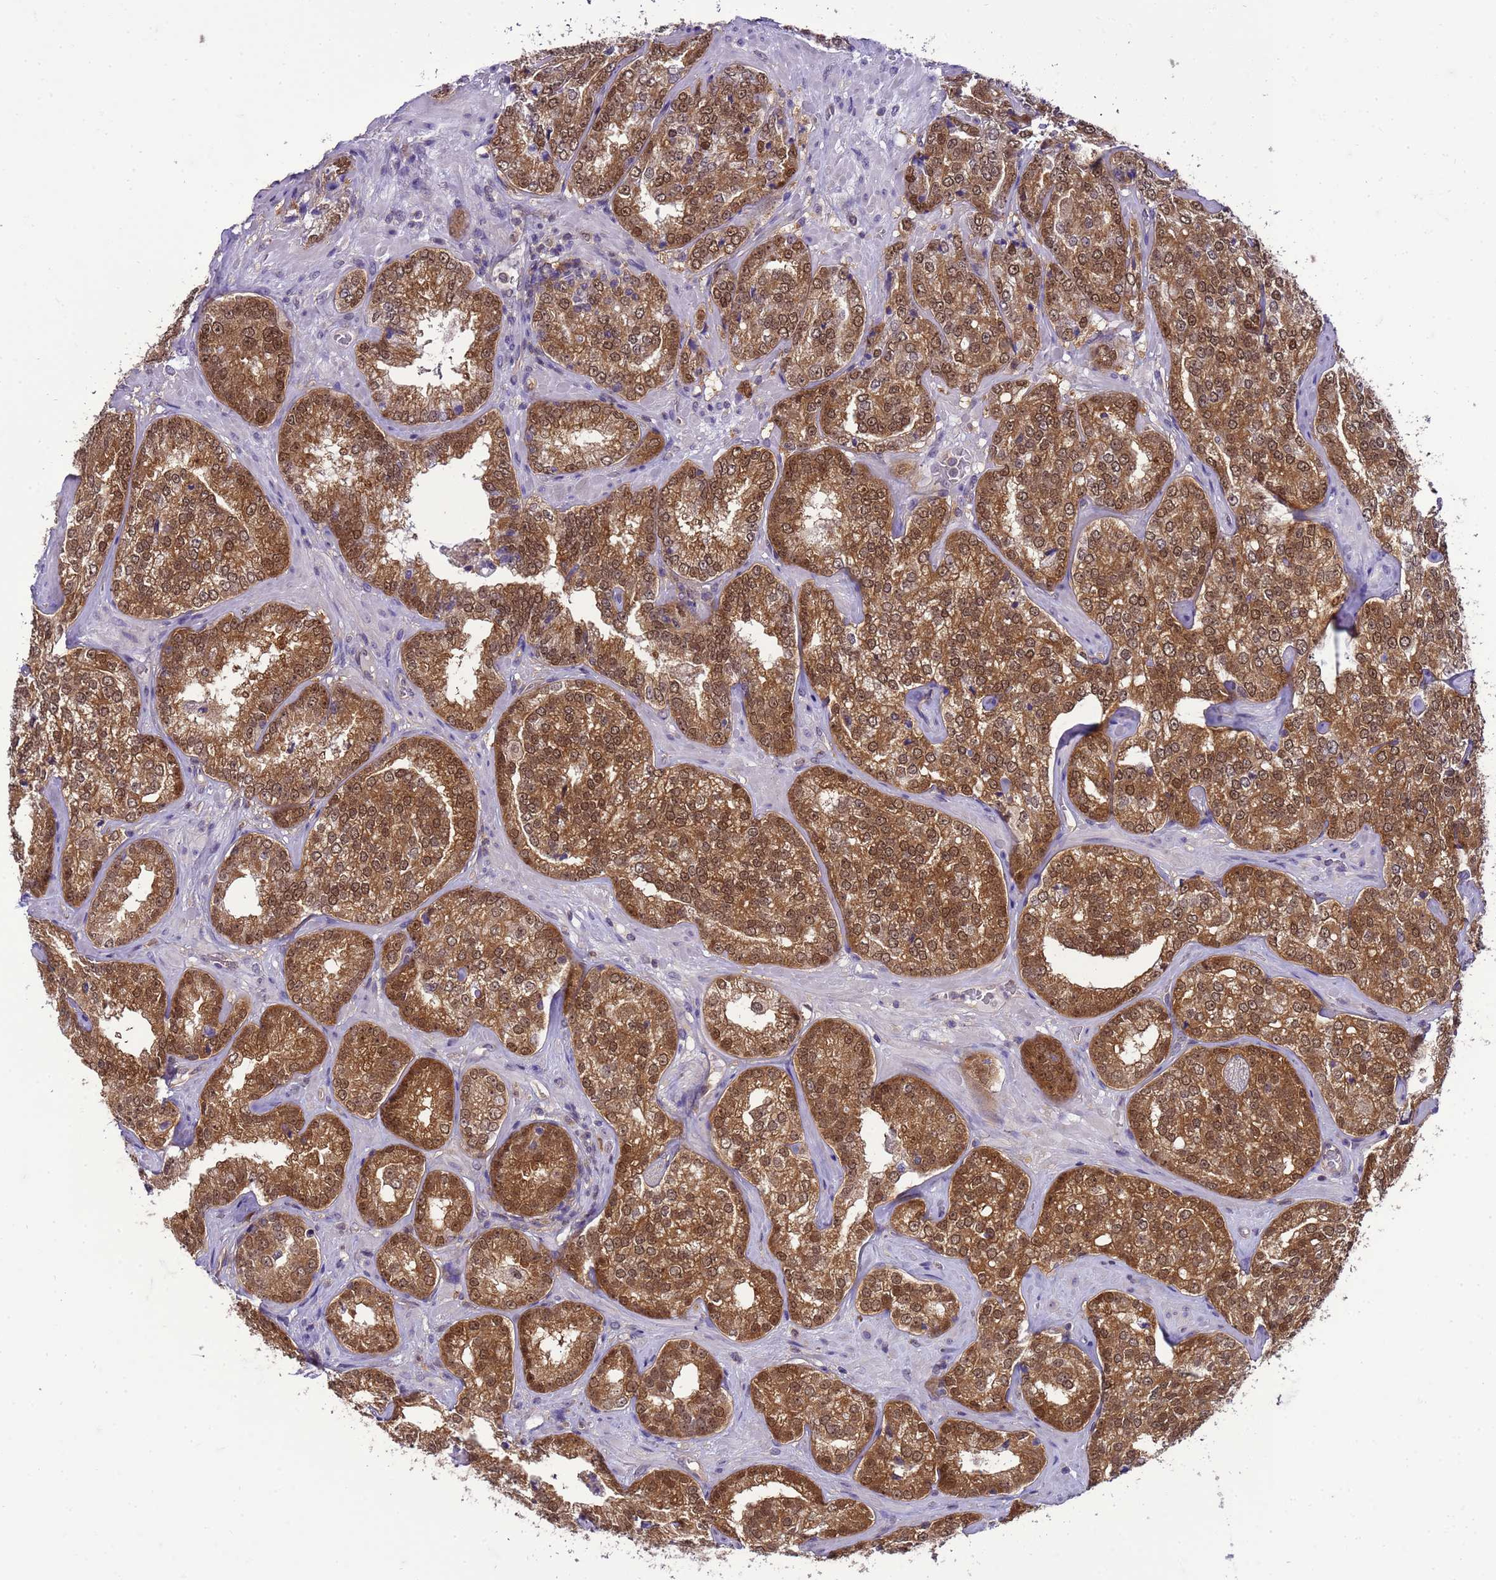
{"staining": {"intensity": "strong", "quantity": ">75%", "location": "cytoplasmic/membranous,nuclear"}, "tissue": "prostate cancer", "cell_type": "Tumor cells", "image_type": "cancer", "snomed": [{"axis": "morphology", "description": "Normal tissue, NOS"}, {"axis": "morphology", "description": "Adenocarcinoma, High grade"}, {"axis": "topography", "description": "Prostate"}], "caption": "Prostate high-grade adenocarcinoma stained with immunohistochemistry exhibits strong cytoplasmic/membranous and nuclear staining in about >75% of tumor cells.", "gene": "DDI2", "patient": {"sex": "male", "age": 83}}